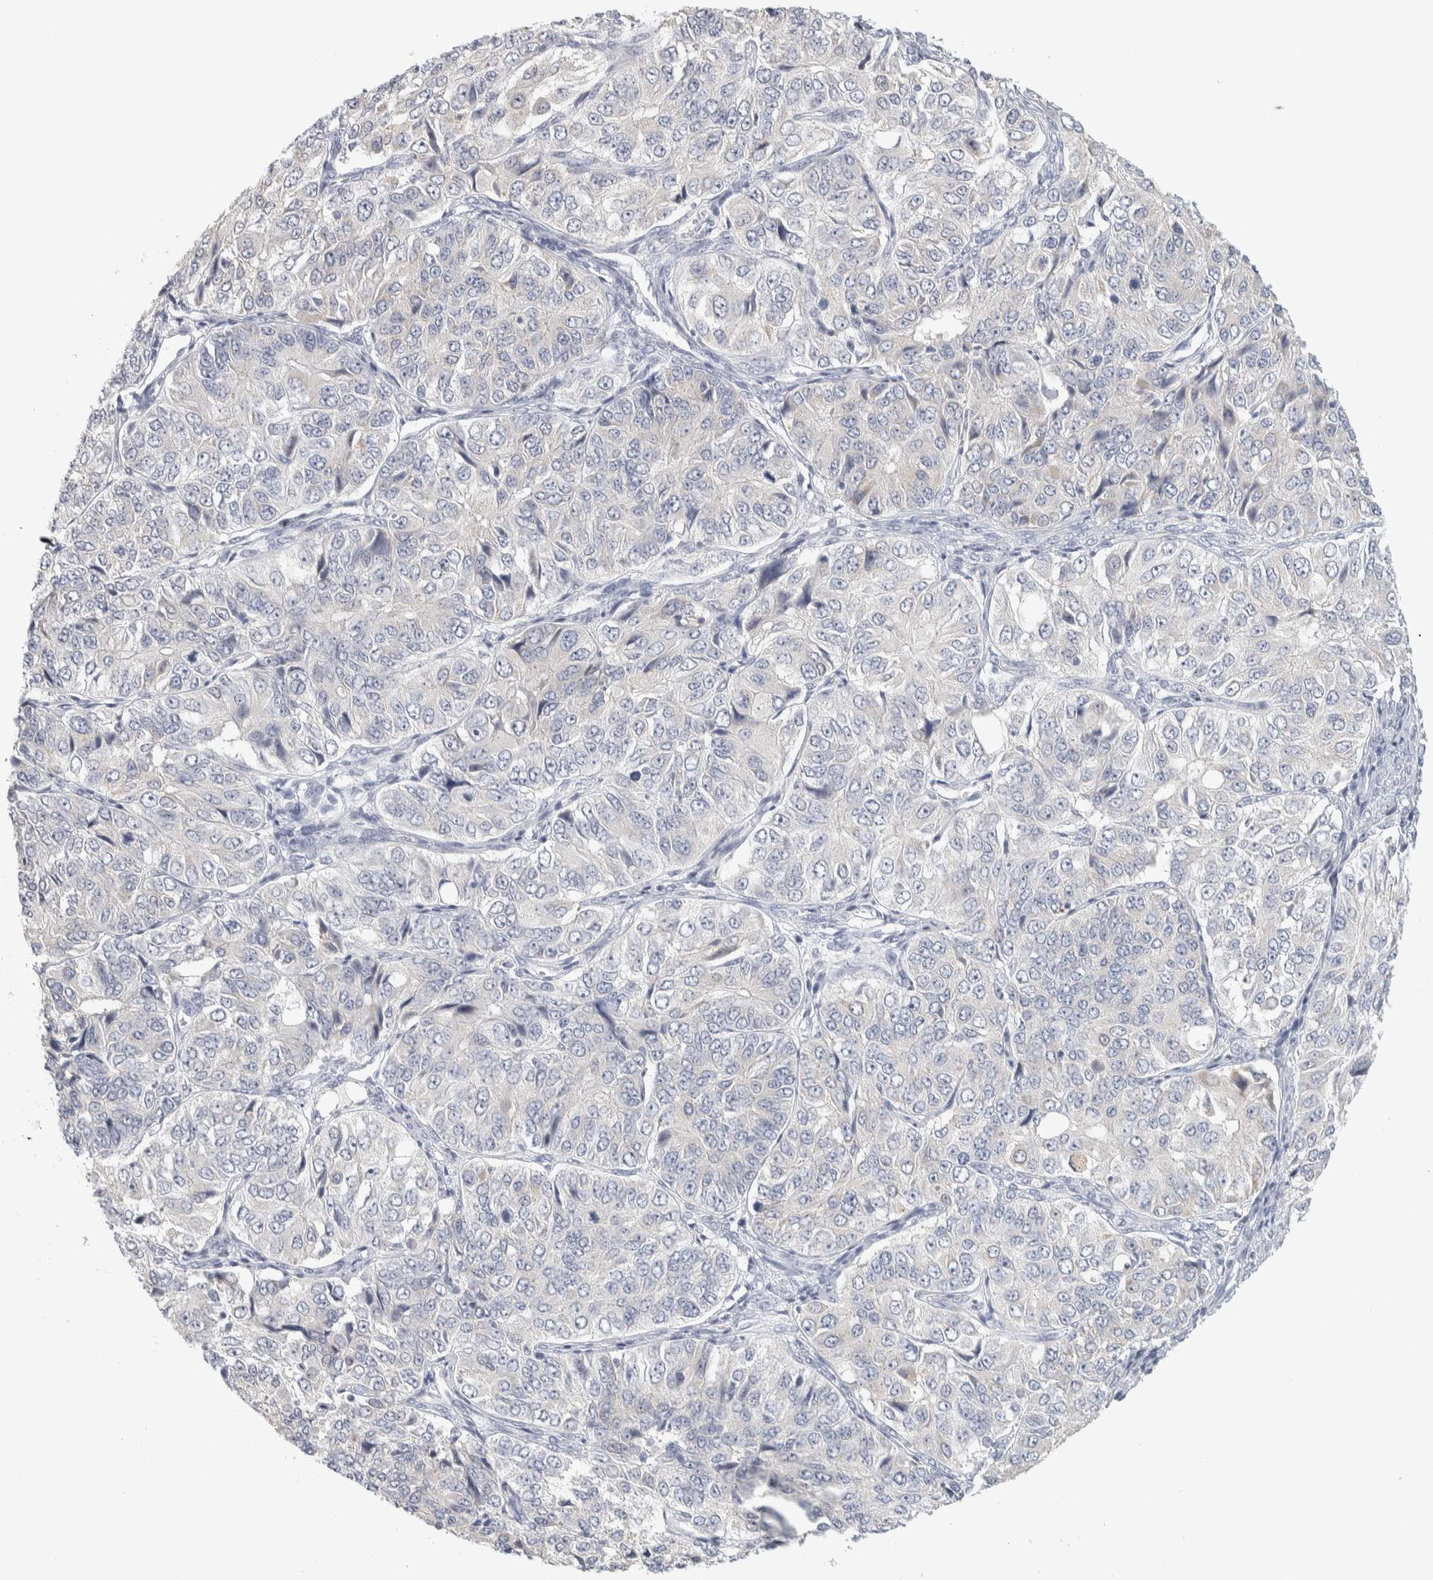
{"staining": {"intensity": "negative", "quantity": "none", "location": "none"}, "tissue": "ovarian cancer", "cell_type": "Tumor cells", "image_type": "cancer", "snomed": [{"axis": "morphology", "description": "Carcinoma, endometroid"}, {"axis": "topography", "description": "Ovary"}], "caption": "Immunohistochemistry (IHC) image of human ovarian endometroid carcinoma stained for a protein (brown), which reveals no staining in tumor cells. (Immunohistochemistry, brightfield microscopy, high magnification).", "gene": "DCXR", "patient": {"sex": "female", "age": 51}}